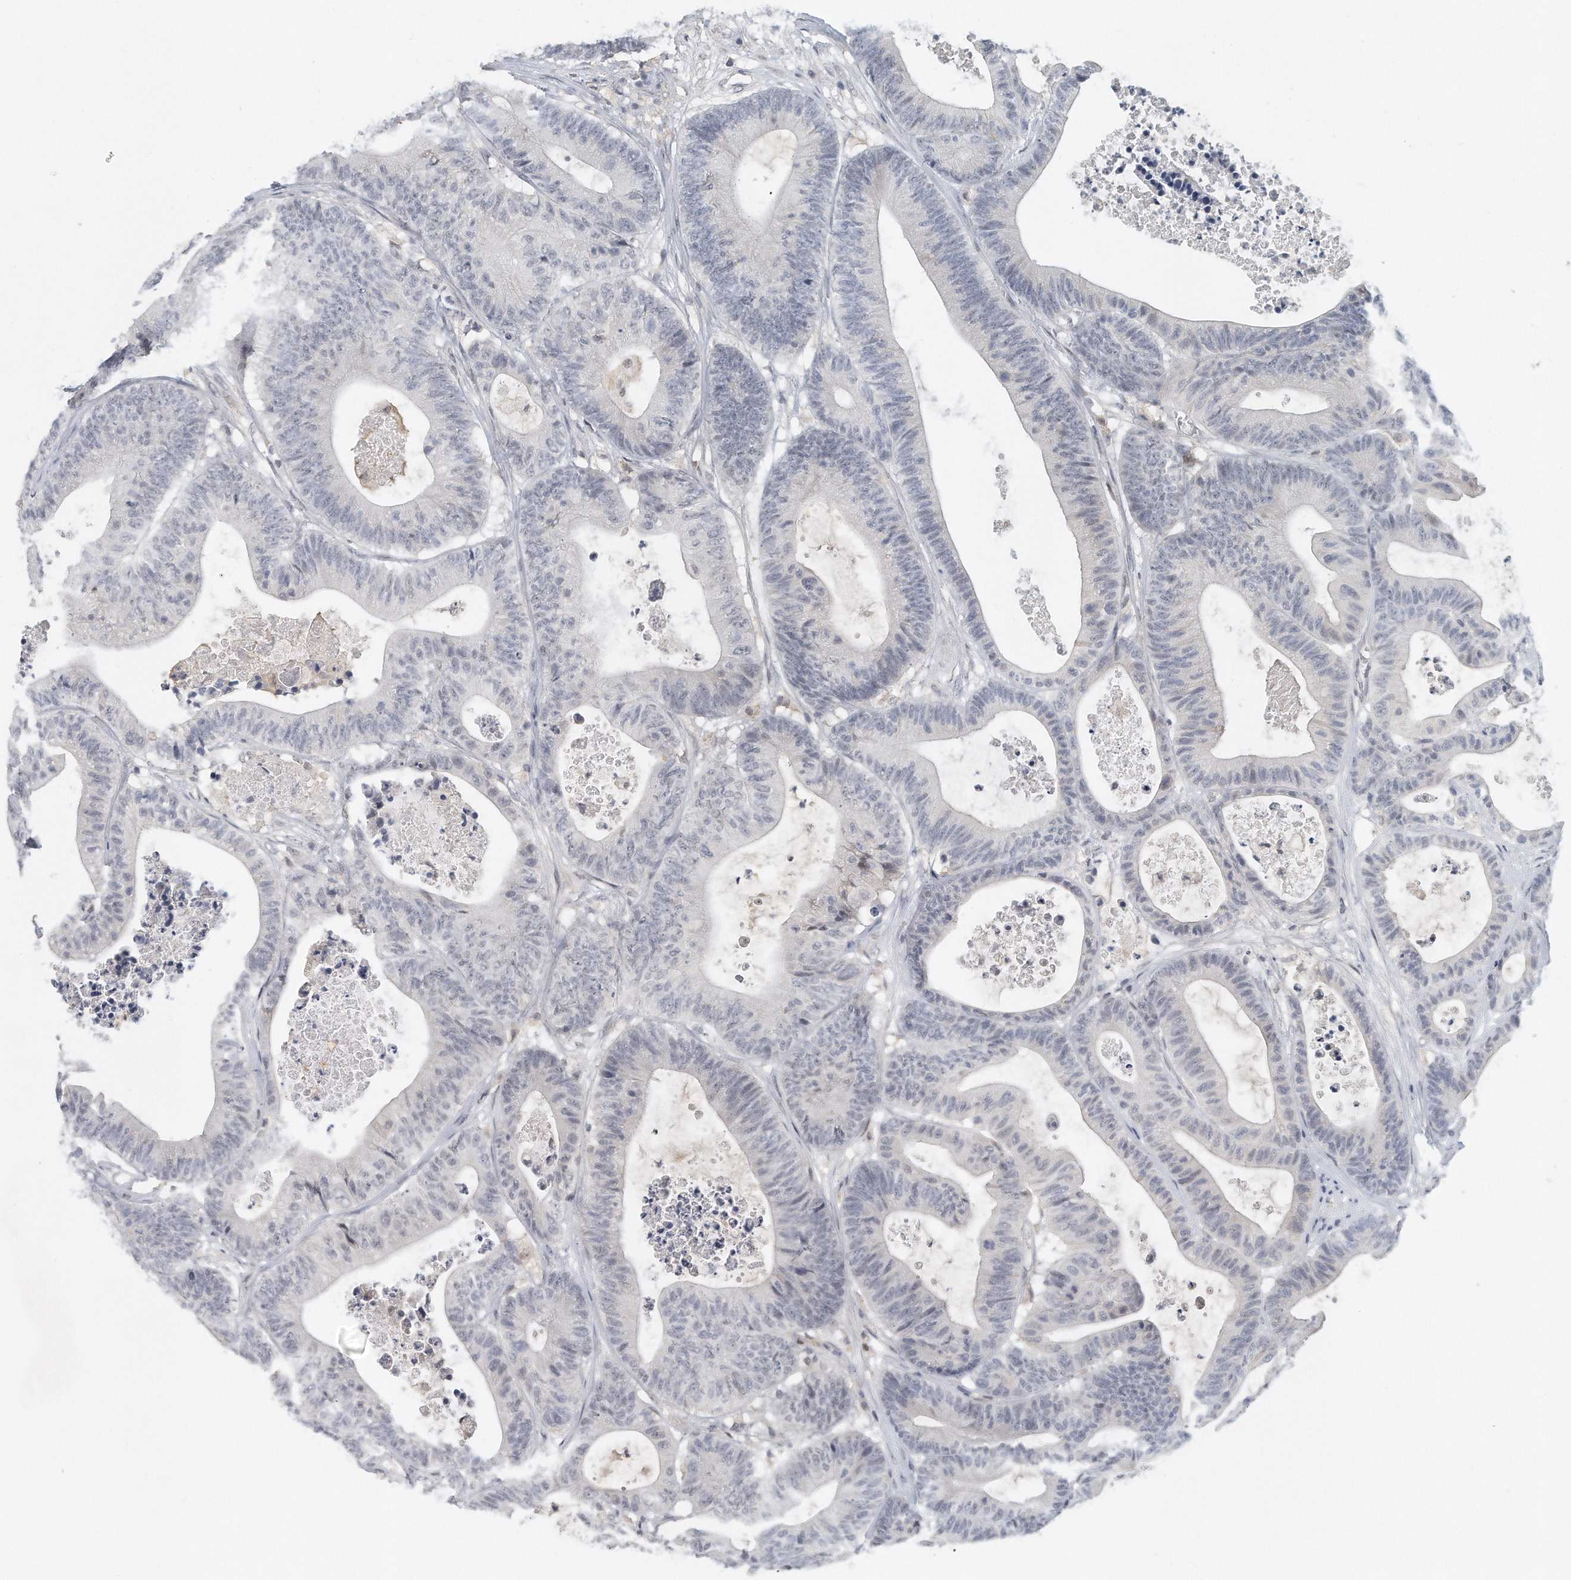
{"staining": {"intensity": "negative", "quantity": "none", "location": "none"}, "tissue": "colorectal cancer", "cell_type": "Tumor cells", "image_type": "cancer", "snomed": [{"axis": "morphology", "description": "Adenocarcinoma, NOS"}, {"axis": "topography", "description": "Colon"}], "caption": "This is an IHC image of colorectal cancer. There is no expression in tumor cells.", "gene": "DDX43", "patient": {"sex": "female", "age": 84}}